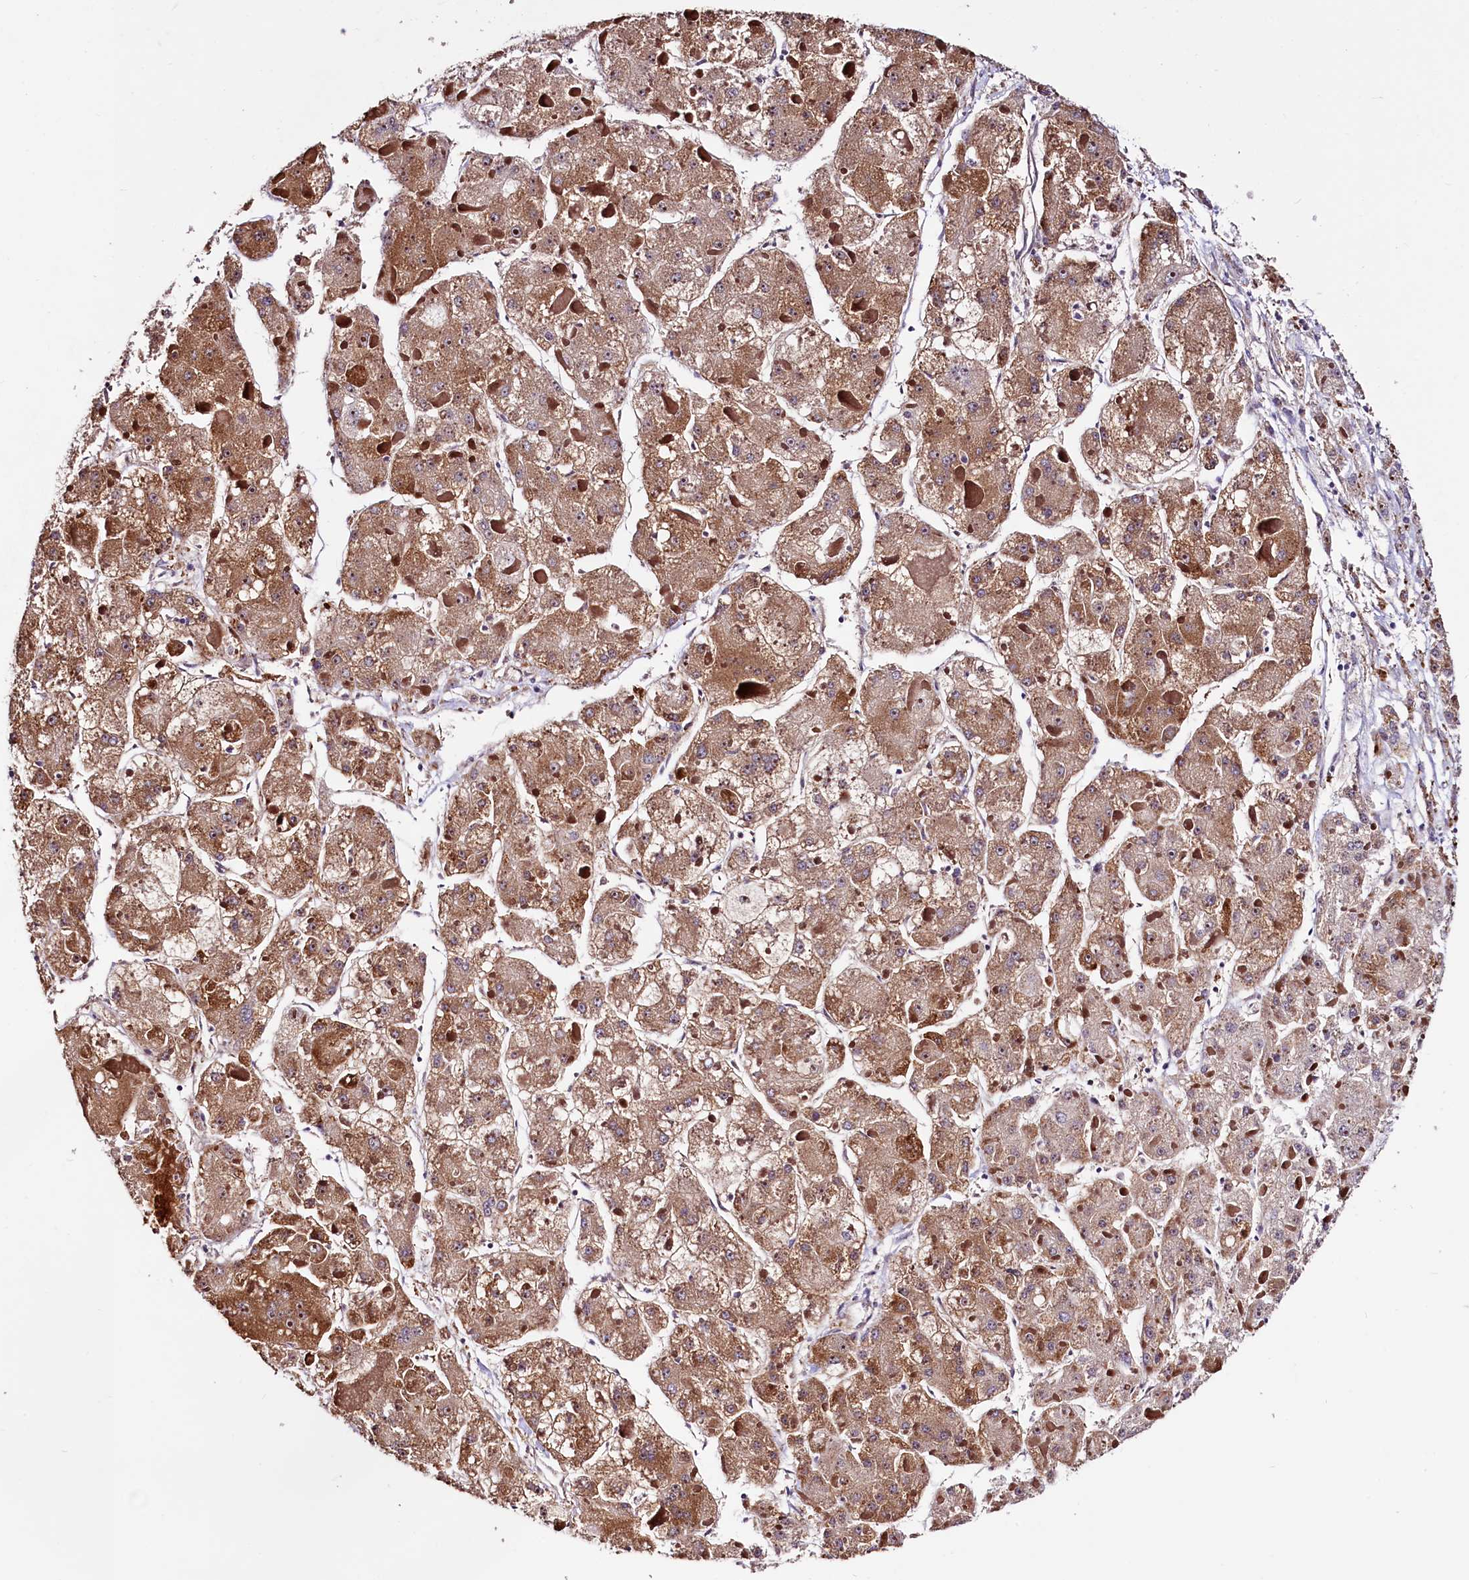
{"staining": {"intensity": "moderate", "quantity": ">75%", "location": "cytoplasmic/membranous"}, "tissue": "liver cancer", "cell_type": "Tumor cells", "image_type": "cancer", "snomed": [{"axis": "morphology", "description": "Carcinoma, Hepatocellular, NOS"}, {"axis": "topography", "description": "Liver"}], "caption": "DAB immunohistochemical staining of hepatocellular carcinoma (liver) shows moderate cytoplasmic/membranous protein expression in about >75% of tumor cells.", "gene": "C5orf15", "patient": {"sex": "female", "age": 73}}